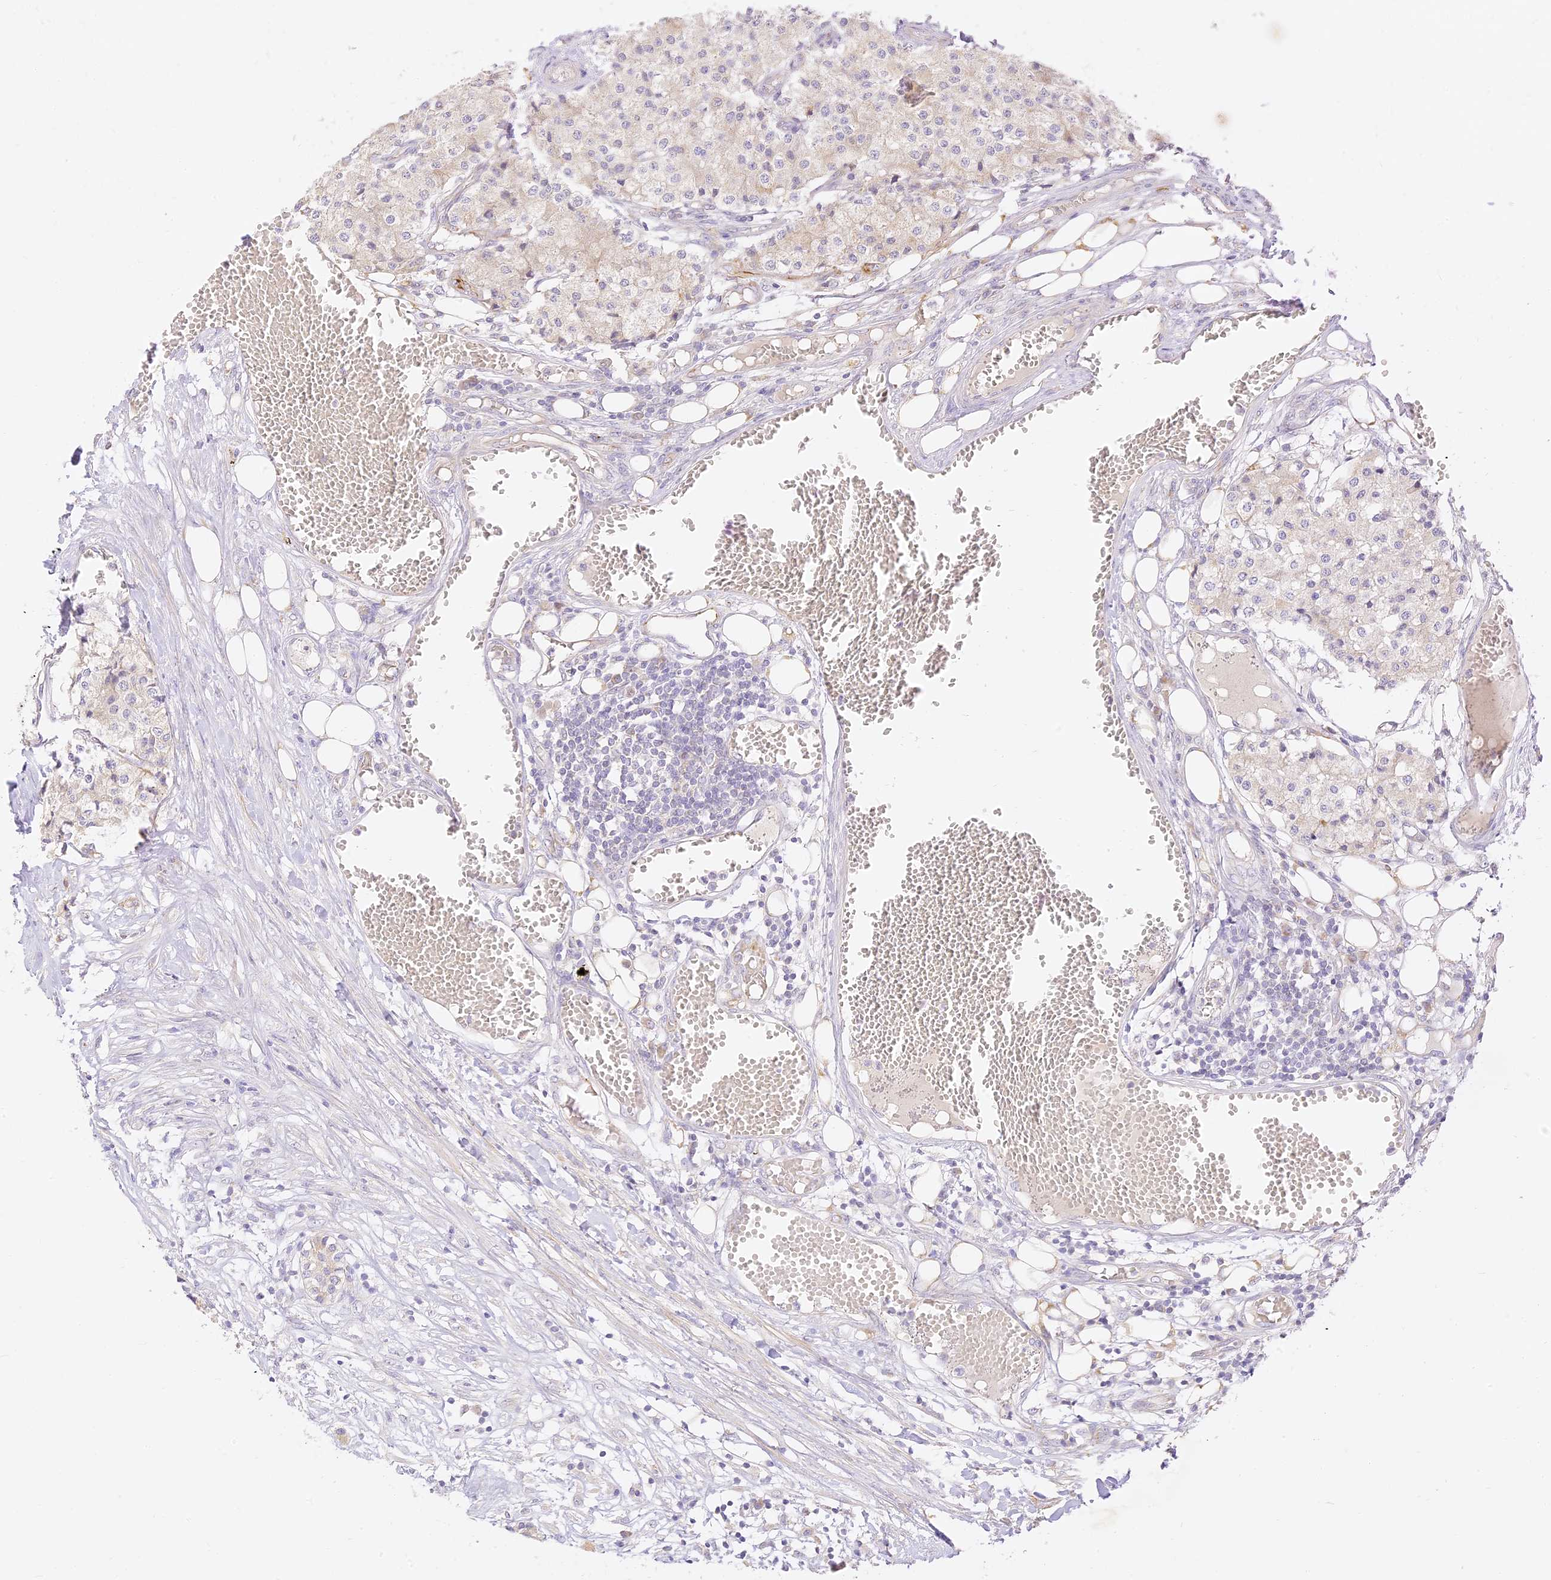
{"staining": {"intensity": "weak", "quantity": "<25%", "location": "cytoplasmic/membranous"}, "tissue": "carcinoid", "cell_type": "Tumor cells", "image_type": "cancer", "snomed": [{"axis": "morphology", "description": "Carcinoid, malignant, NOS"}, {"axis": "topography", "description": "Colon"}], "caption": "IHC of carcinoid displays no expression in tumor cells. (IHC, brightfield microscopy, high magnification).", "gene": "LRRC15", "patient": {"sex": "female", "age": 52}}